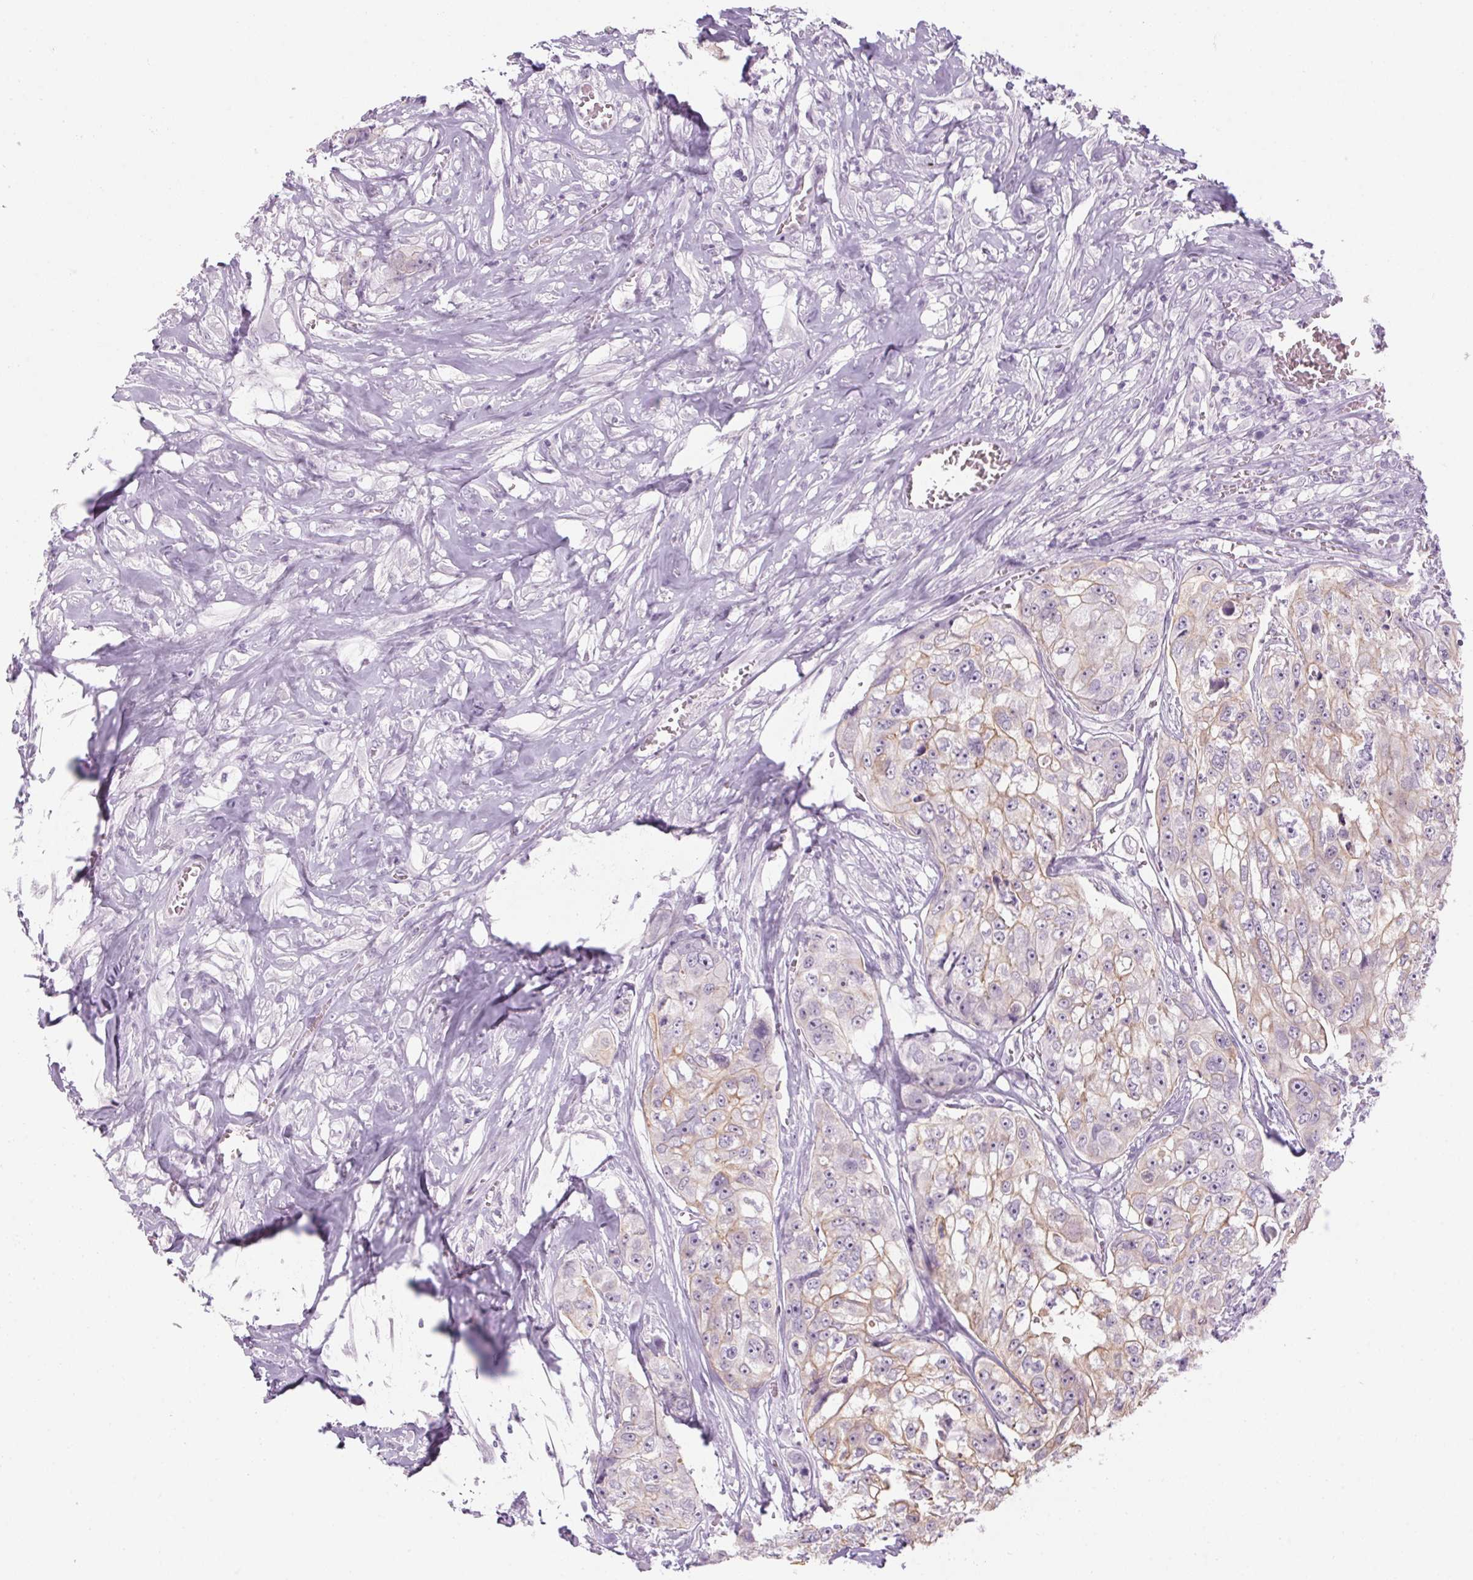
{"staining": {"intensity": "weak", "quantity": "<25%", "location": "cytoplasmic/membranous"}, "tissue": "colorectal cancer", "cell_type": "Tumor cells", "image_type": "cancer", "snomed": [{"axis": "morphology", "description": "Adenocarcinoma, NOS"}, {"axis": "topography", "description": "Rectum"}], "caption": "Colorectal adenocarcinoma was stained to show a protein in brown. There is no significant positivity in tumor cells. (Brightfield microscopy of DAB immunohistochemistry (IHC) at high magnification).", "gene": "RPTN", "patient": {"sex": "female", "age": 62}}